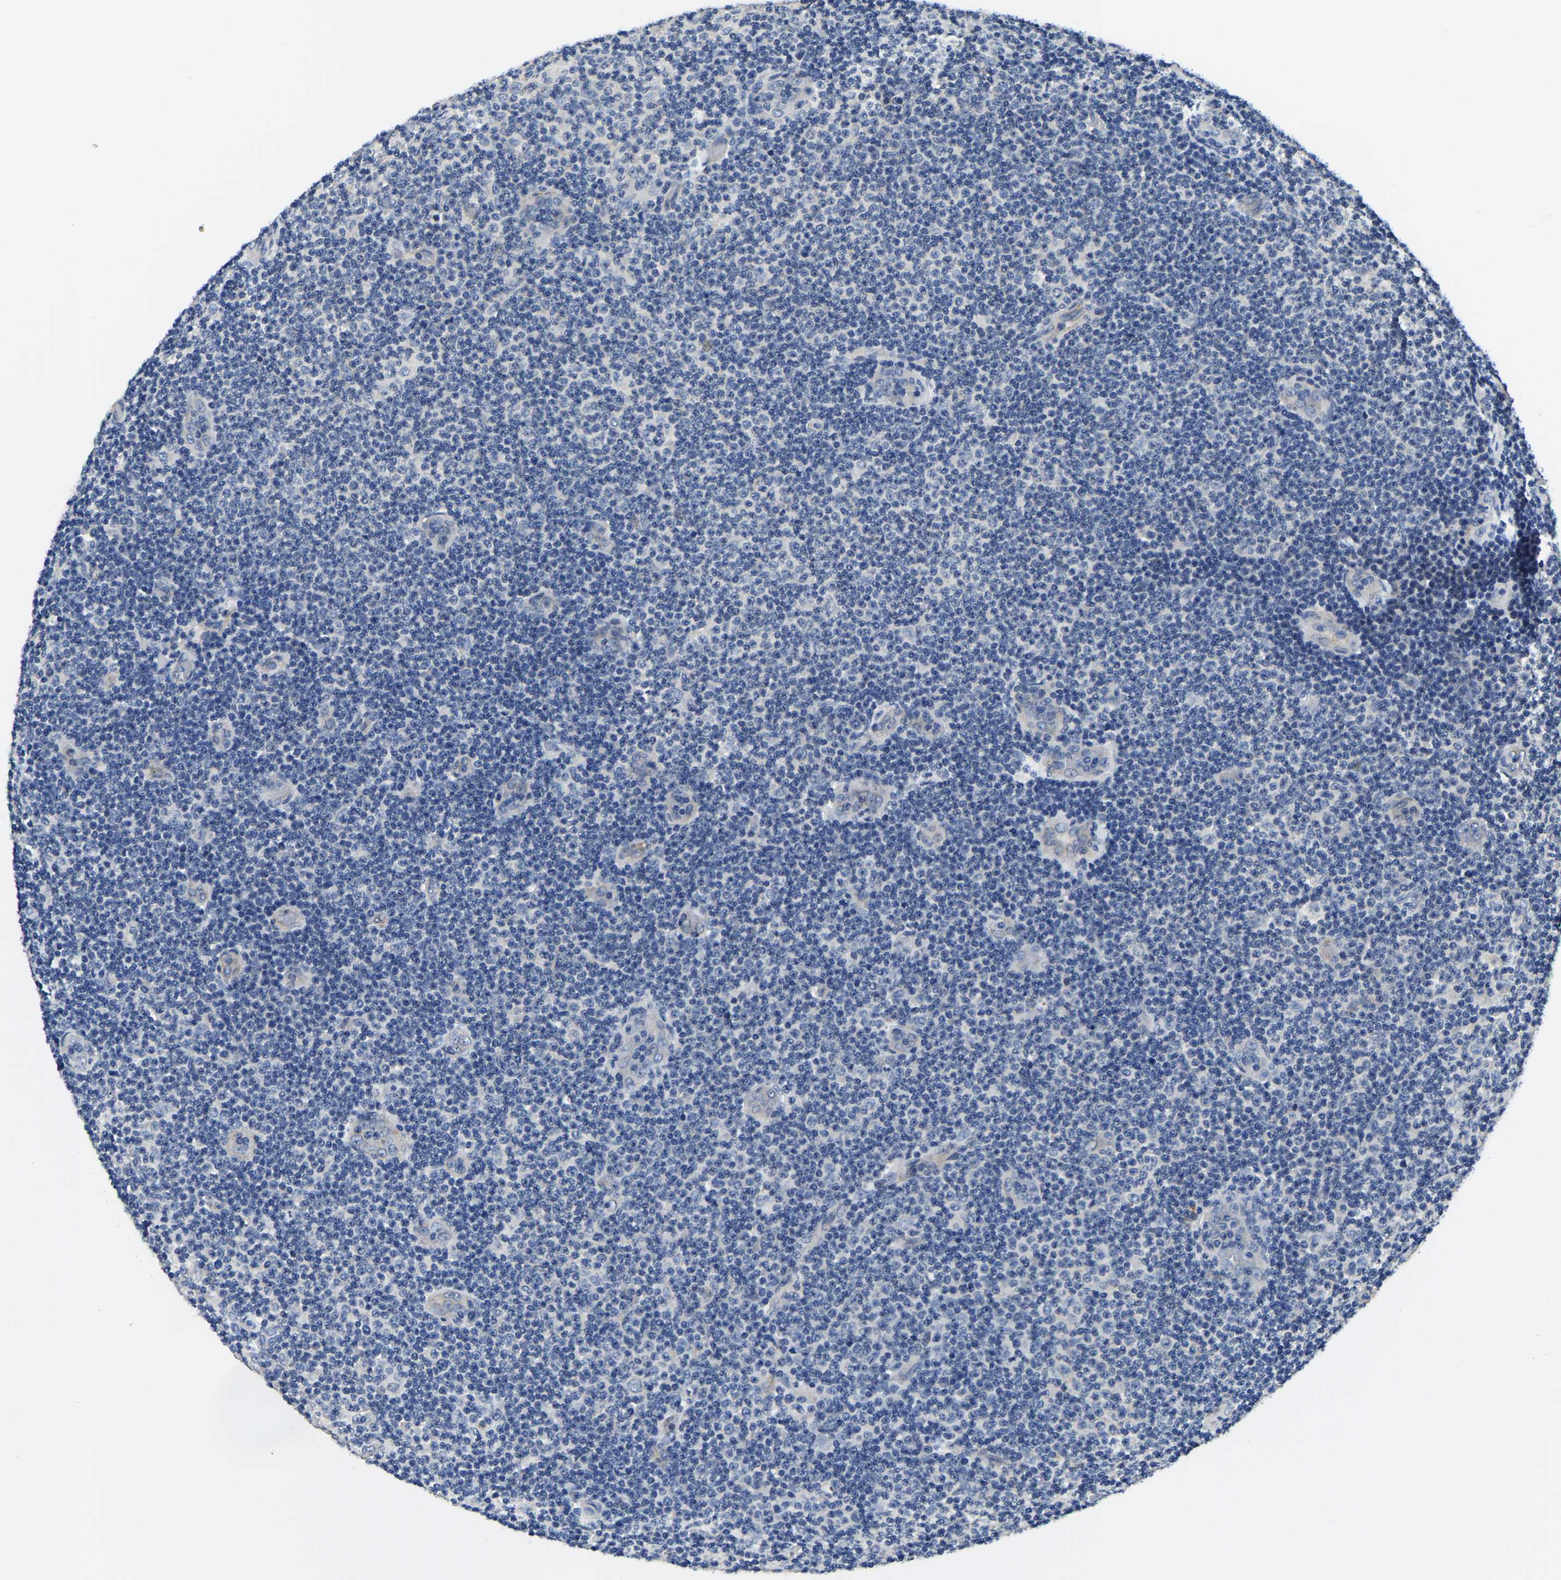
{"staining": {"intensity": "negative", "quantity": "none", "location": "none"}, "tissue": "lymphoma", "cell_type": "Tumor cells", "image_type": "cancer", "snomed": [{"axis": "morphology", "description": "Malignant lymphoma, non-Hodgkin's type, Low grade"}, {"axis": "topography", "description": "Lymph node"}], "caption": "Low-grade malignant lymphoma, non-Hodgkin's type was stained to show a protein in brown. There is no significant expression in tumor cells.", "gene": "ITGA2", "patient": {"sex": "male", "age": 83}}